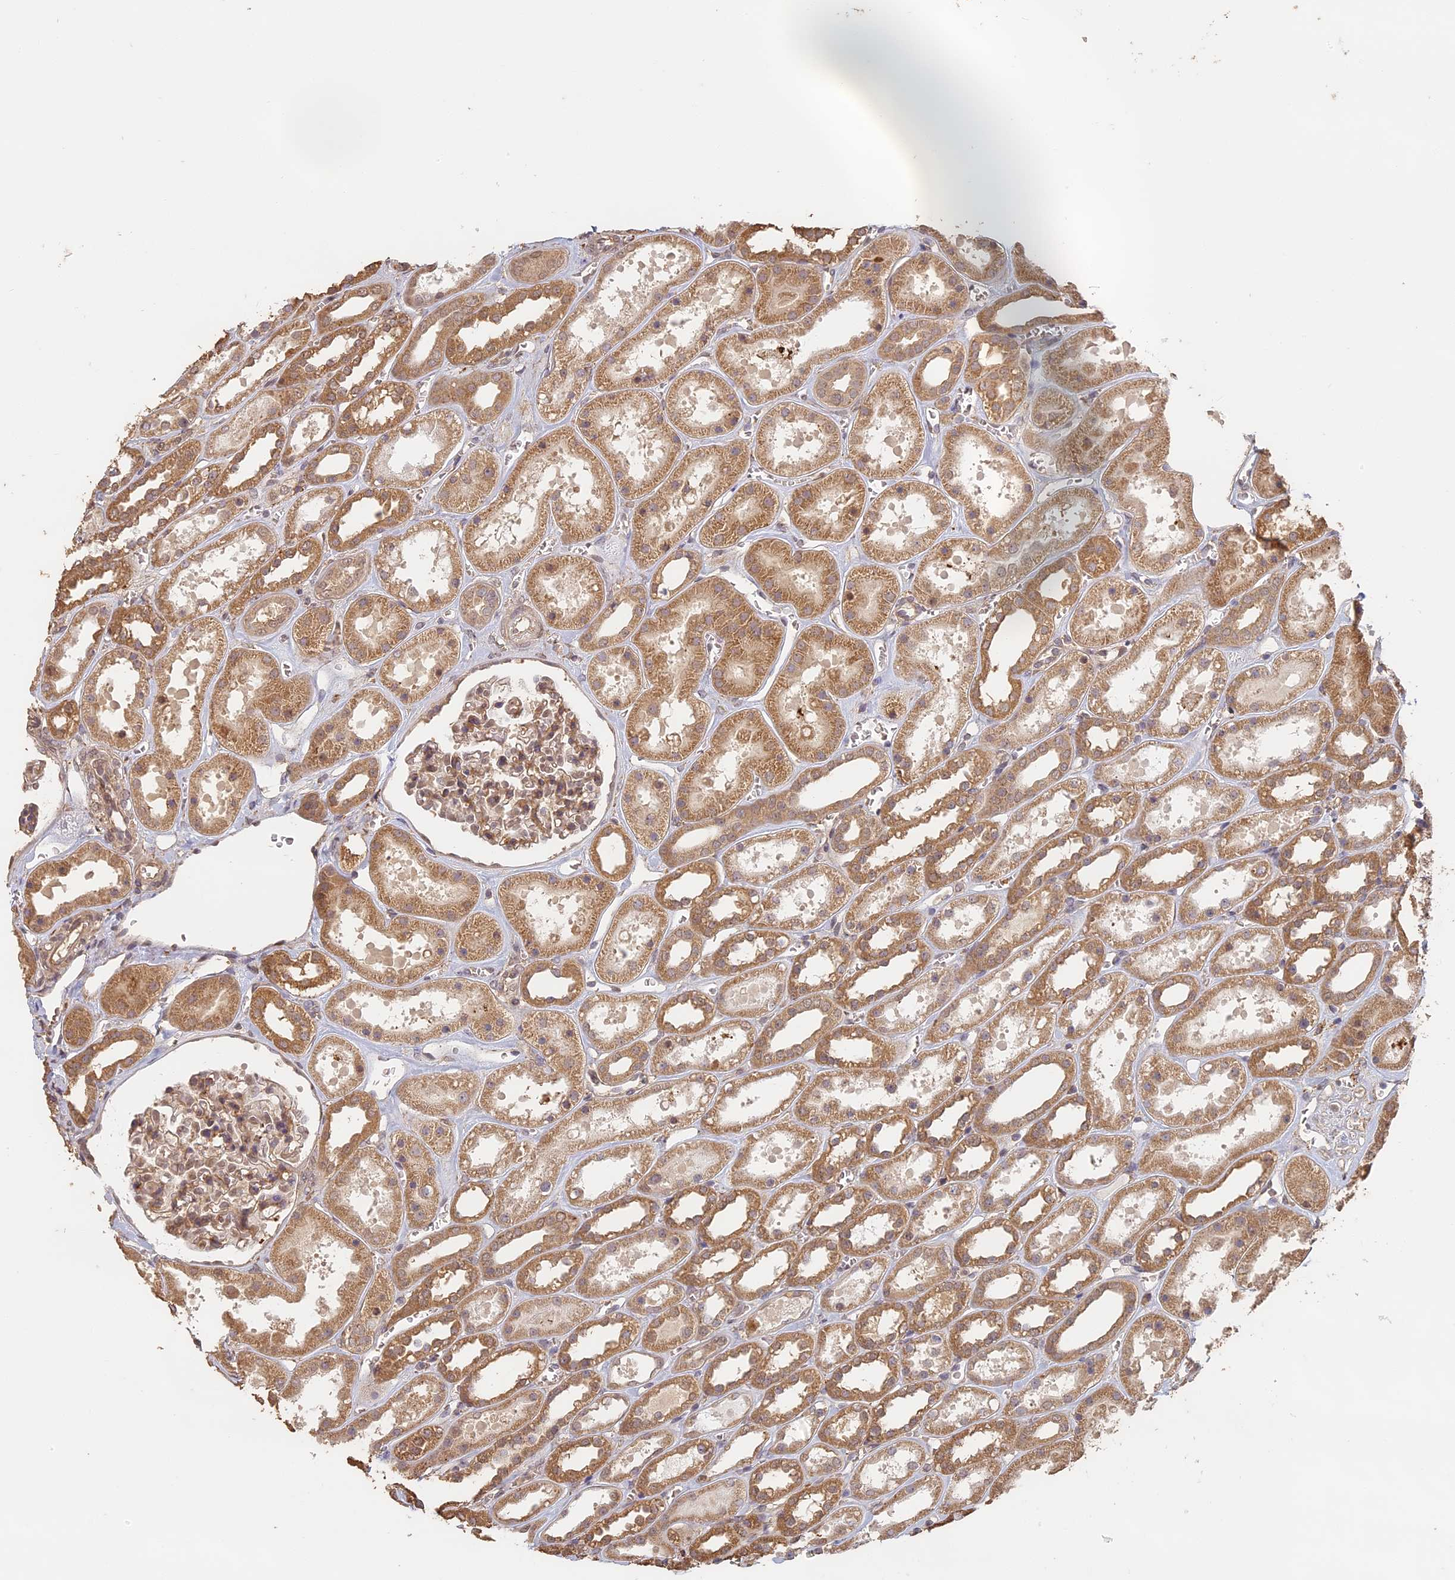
{"staining": {"intensity": "moderate", "quantity": "25%-75%", "location": "cytoplasmic/membranous"}, "tissue": "kidney", "cell_type": "Cells in glomeruli", "image_type": "normal", "snomed": [{"axis": "morphology", "description": "Normal tissue, NOS"}, {"axis": "topography", "description": "Kidney"}], "caption": "Brown immunohistochemical staining in benign human kidney reveals moderate cytoplasmic/membranous staining in about 25%-75% of cells in glomeruli.", "gene": "STX16", "patient": {"sex": "female", "age": 41}}